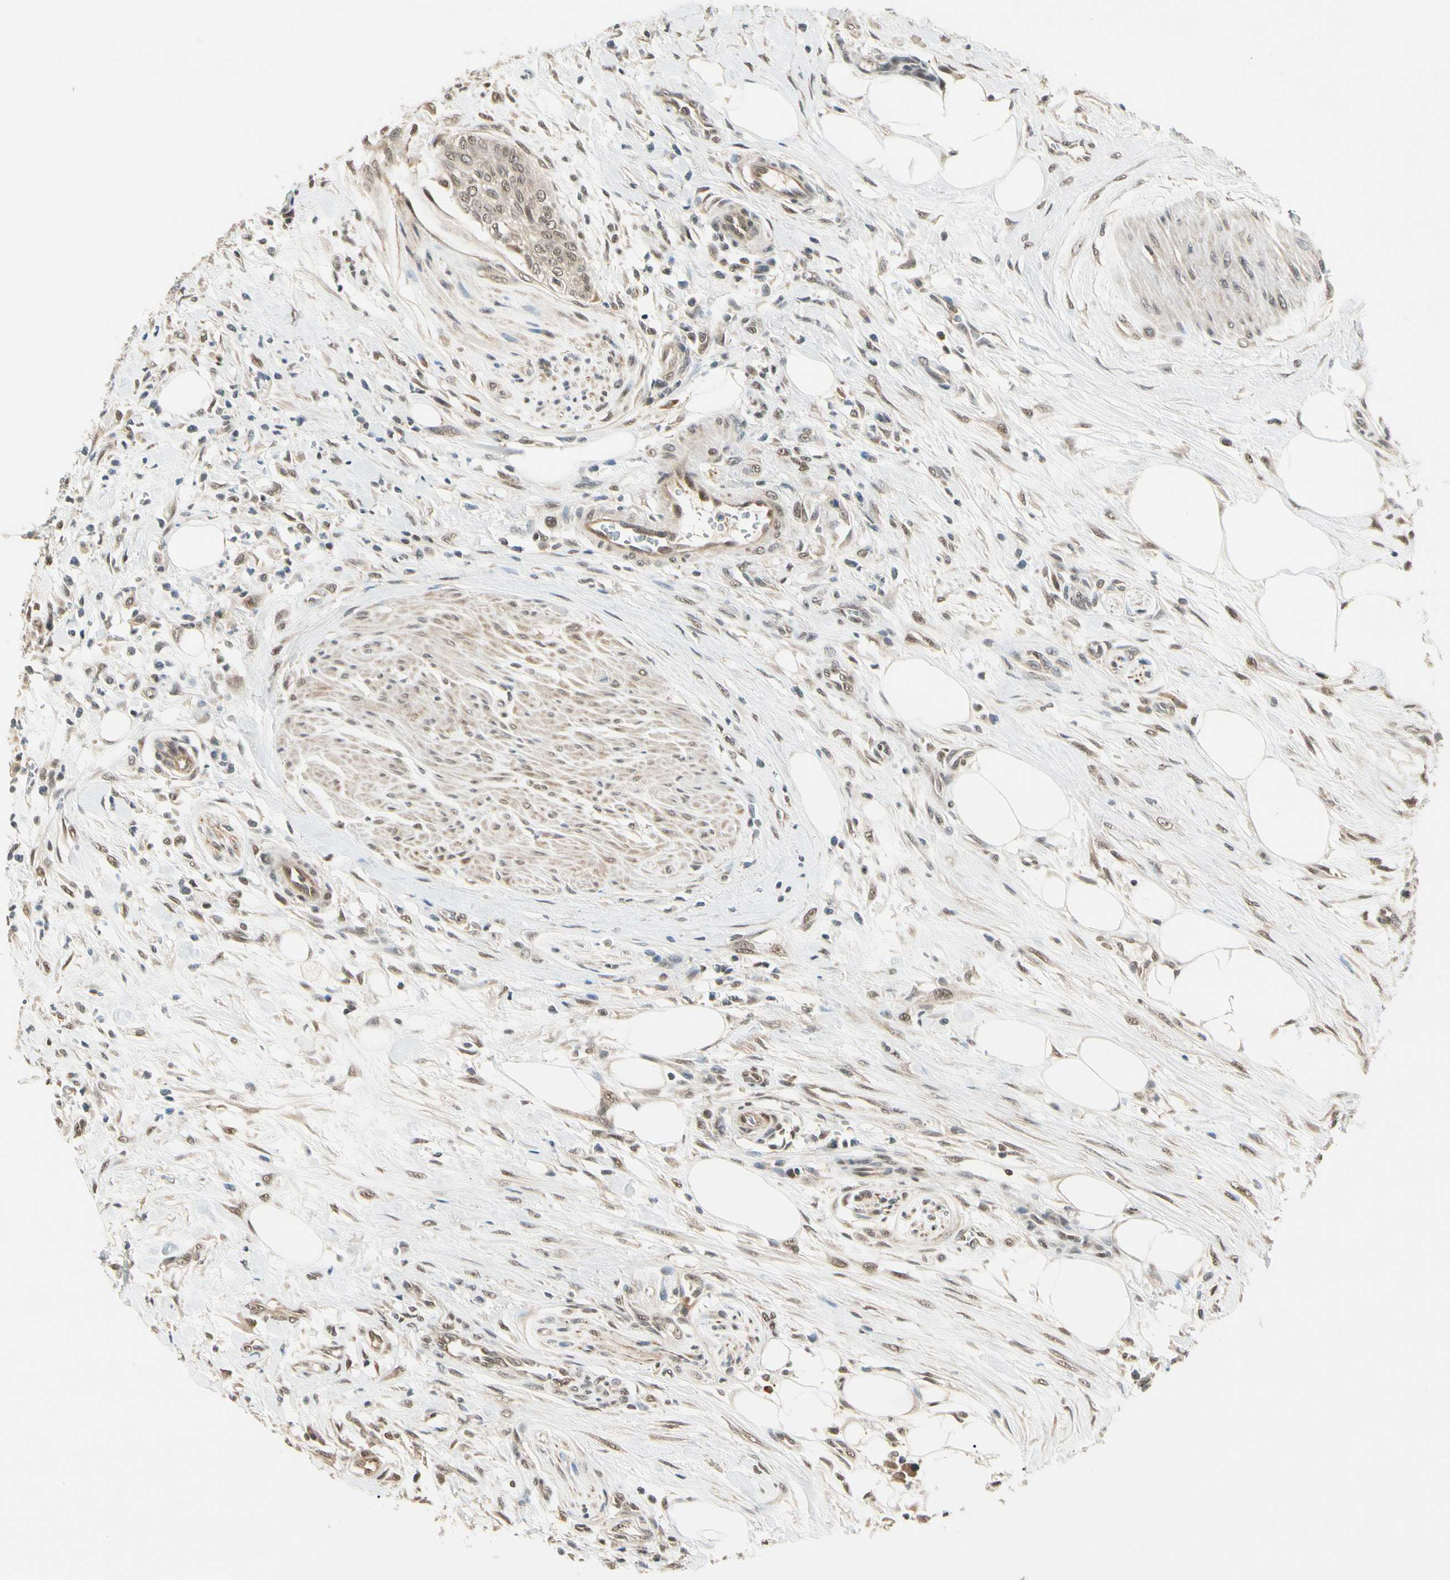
{"staining": {"intensity": "weak", "quantity": ">75%", "location": "cytoplasmic/membranous,nuclear"}, "tissue": "urothelial cancer", "cell_type": "Tumor cells", "image_type": "cancer", "snomed": [{"axis": "morphology", "description": "Urothelial carcinoma, High grade"}, {"axis": "topography", "description": "Urinary bladder"}], "caption": "A histopathology image of urothelial cancer stained for a protein exhibits weak cytoplasmic/membranous and nuclear brown staining in tumor cells.", "gene": "ZSCAN12", "patient": {"sex": "male", "age": 35}}